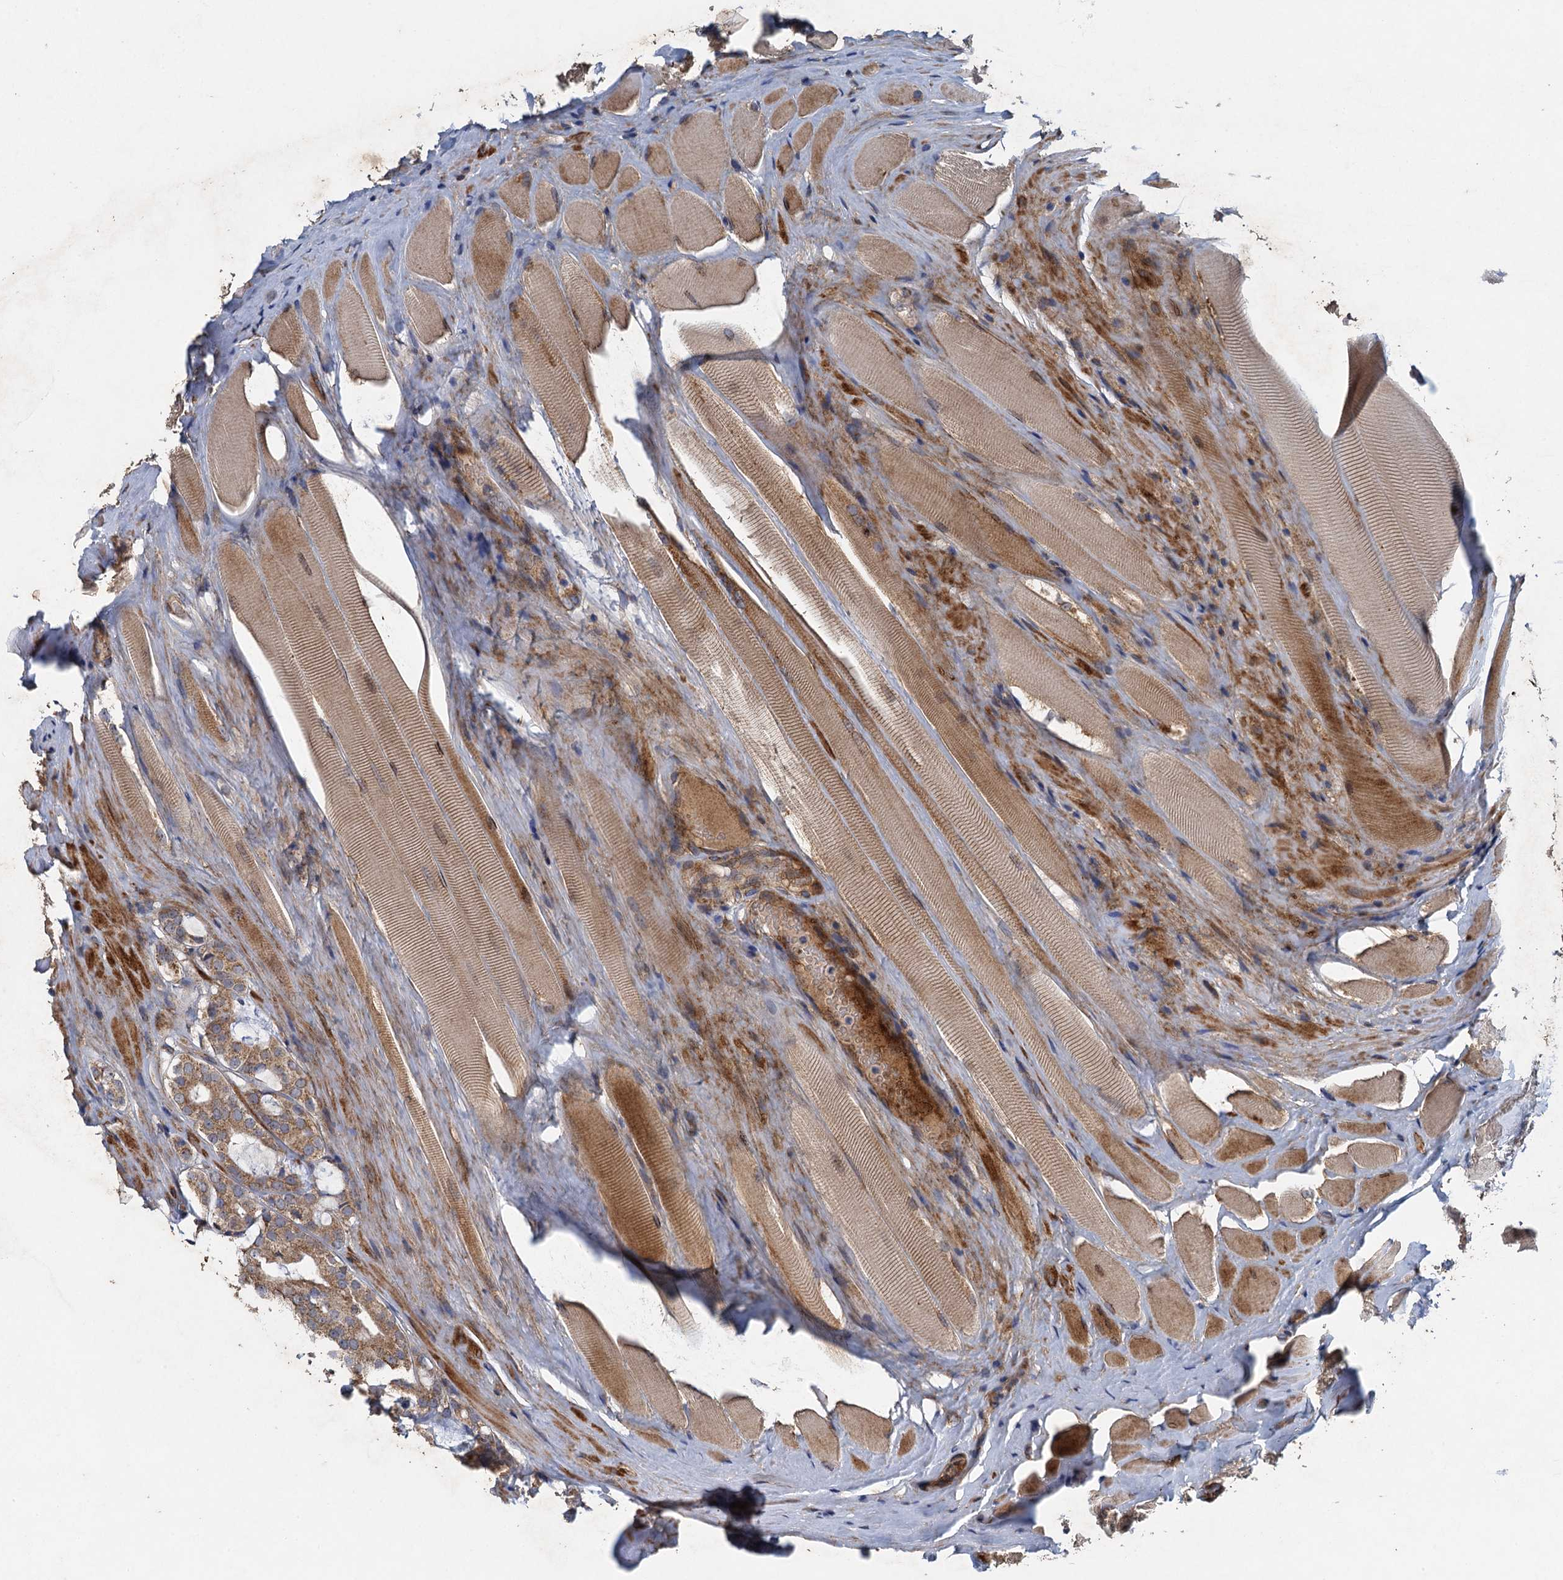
{"staining": {"intensity": "moderate", "quantity": ">75%", "location": "cytoplasmic/membranous"}, "tissue": "prostate cancer", "cell_type": "Tumor cells", "image_type": "cancer", "snomed": [{"axis": "morphology", "description": "Adenocarcinoma, High grade"}, {"axis": "topography", "description": "Prostate"}], "caption": "Protein staining of prostate cancer tissue exhibits moderate cytoplasmic/membranous expression in approximately >75% of tumor cells. The staining was performed using DAB (3,3'-diaminobenzidine) to visualize the protein expression in brown, while the nuclei were stained in blue with hematoxylin (Magnification: 20x).", "gene": "BCS1L", "patient": {"sex": "male", "age": 63}}